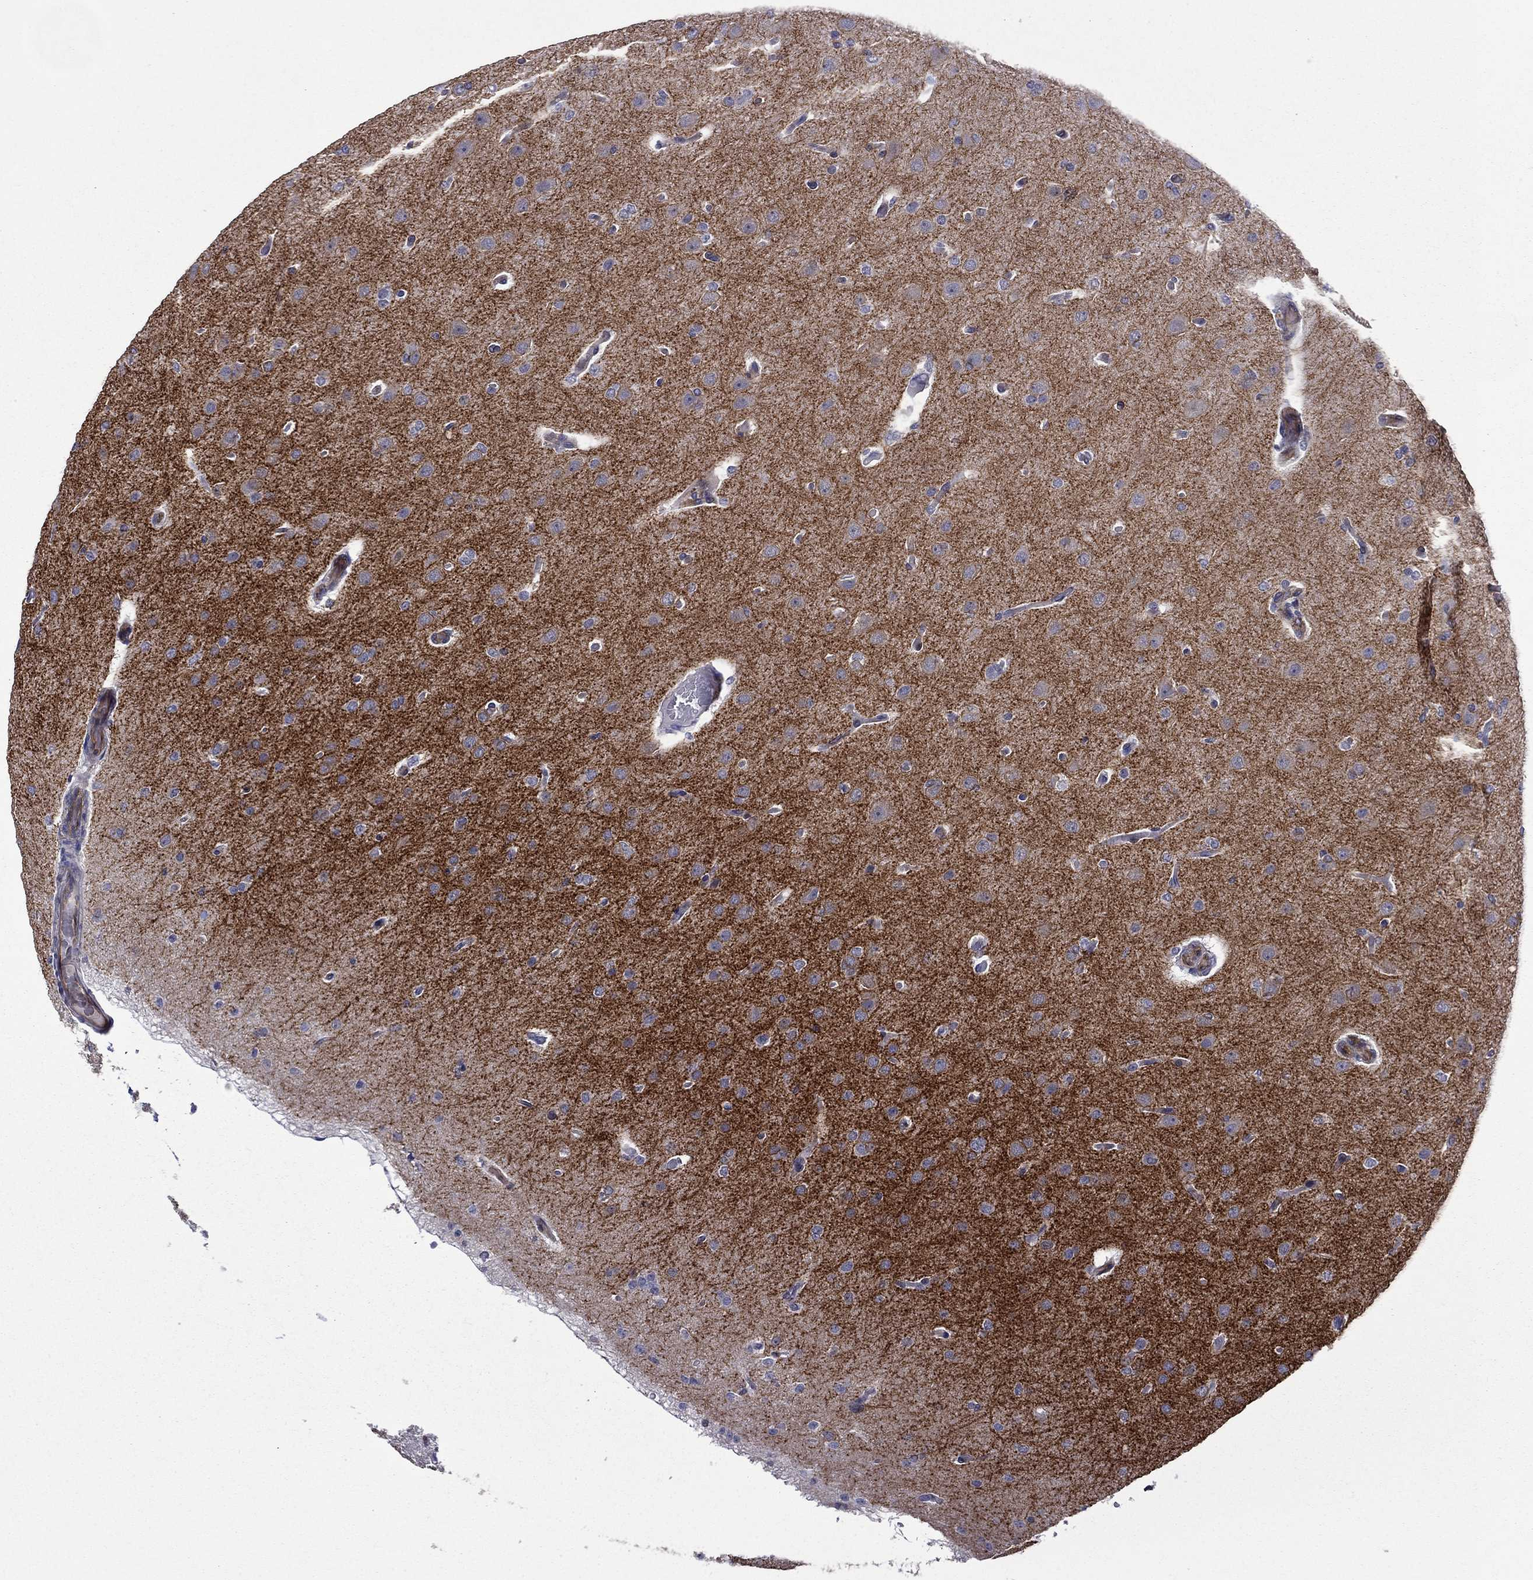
{"staining": {"intensity": "negative", "quantity": "none", "location": "none"}, "tissue": "glioma", "cell_type": "Tumor cells", "image_type": "cancer", "snomed": [{"axis": "morphology", "description": "Glioma, malignant, Low grade"}, {"axis": "topography", "description": "Brain"}], "caption": "This histopathology image is of malignant glioma (low-grade) stained with IHC to label a protein in brown with the nuclei are counter-stained blue. There is no positivity in tumor cells.", "gene": "LMO7", "patient": {"sex": "male", "age": 41}}